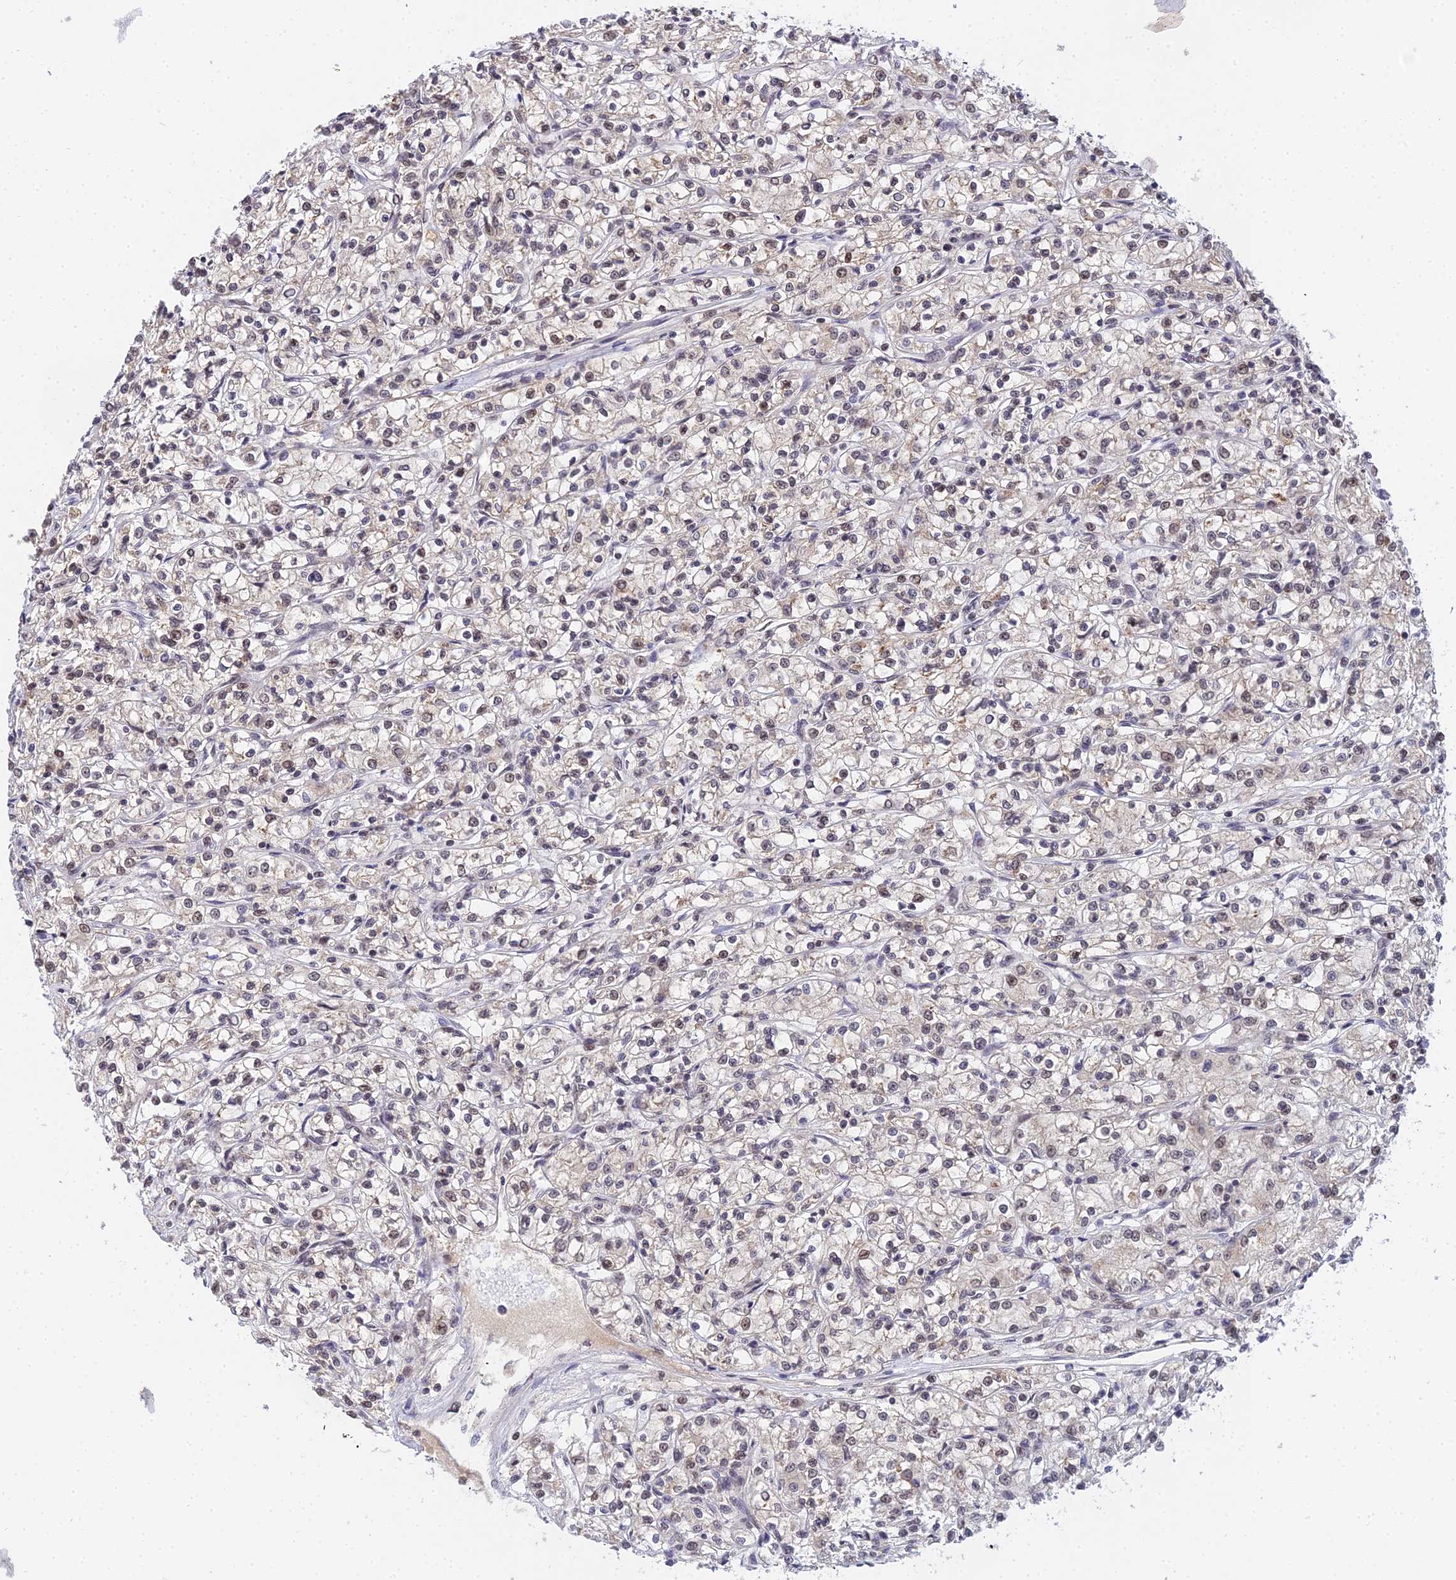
{"staining": {"intensity": "moderate", "quantity": "<25%", "location": "nuclear"}, "tissue": "renal cancer", "cell_type": "Tumor cells", "image_type": "cancer", "snomed": [{"axis": "morphology", "description": "Adenocarcinoma, NOS"}, {"axis": "topography", "description": "Kidney"}], "caption": "This image reveals IHC staining of human renal cancer (adenocarcinoma), with low moderate nuclear expression in about <25% of tumor cells.", "gene": "EXOSC3", "patient": {"sex": "female", "age": 59}}